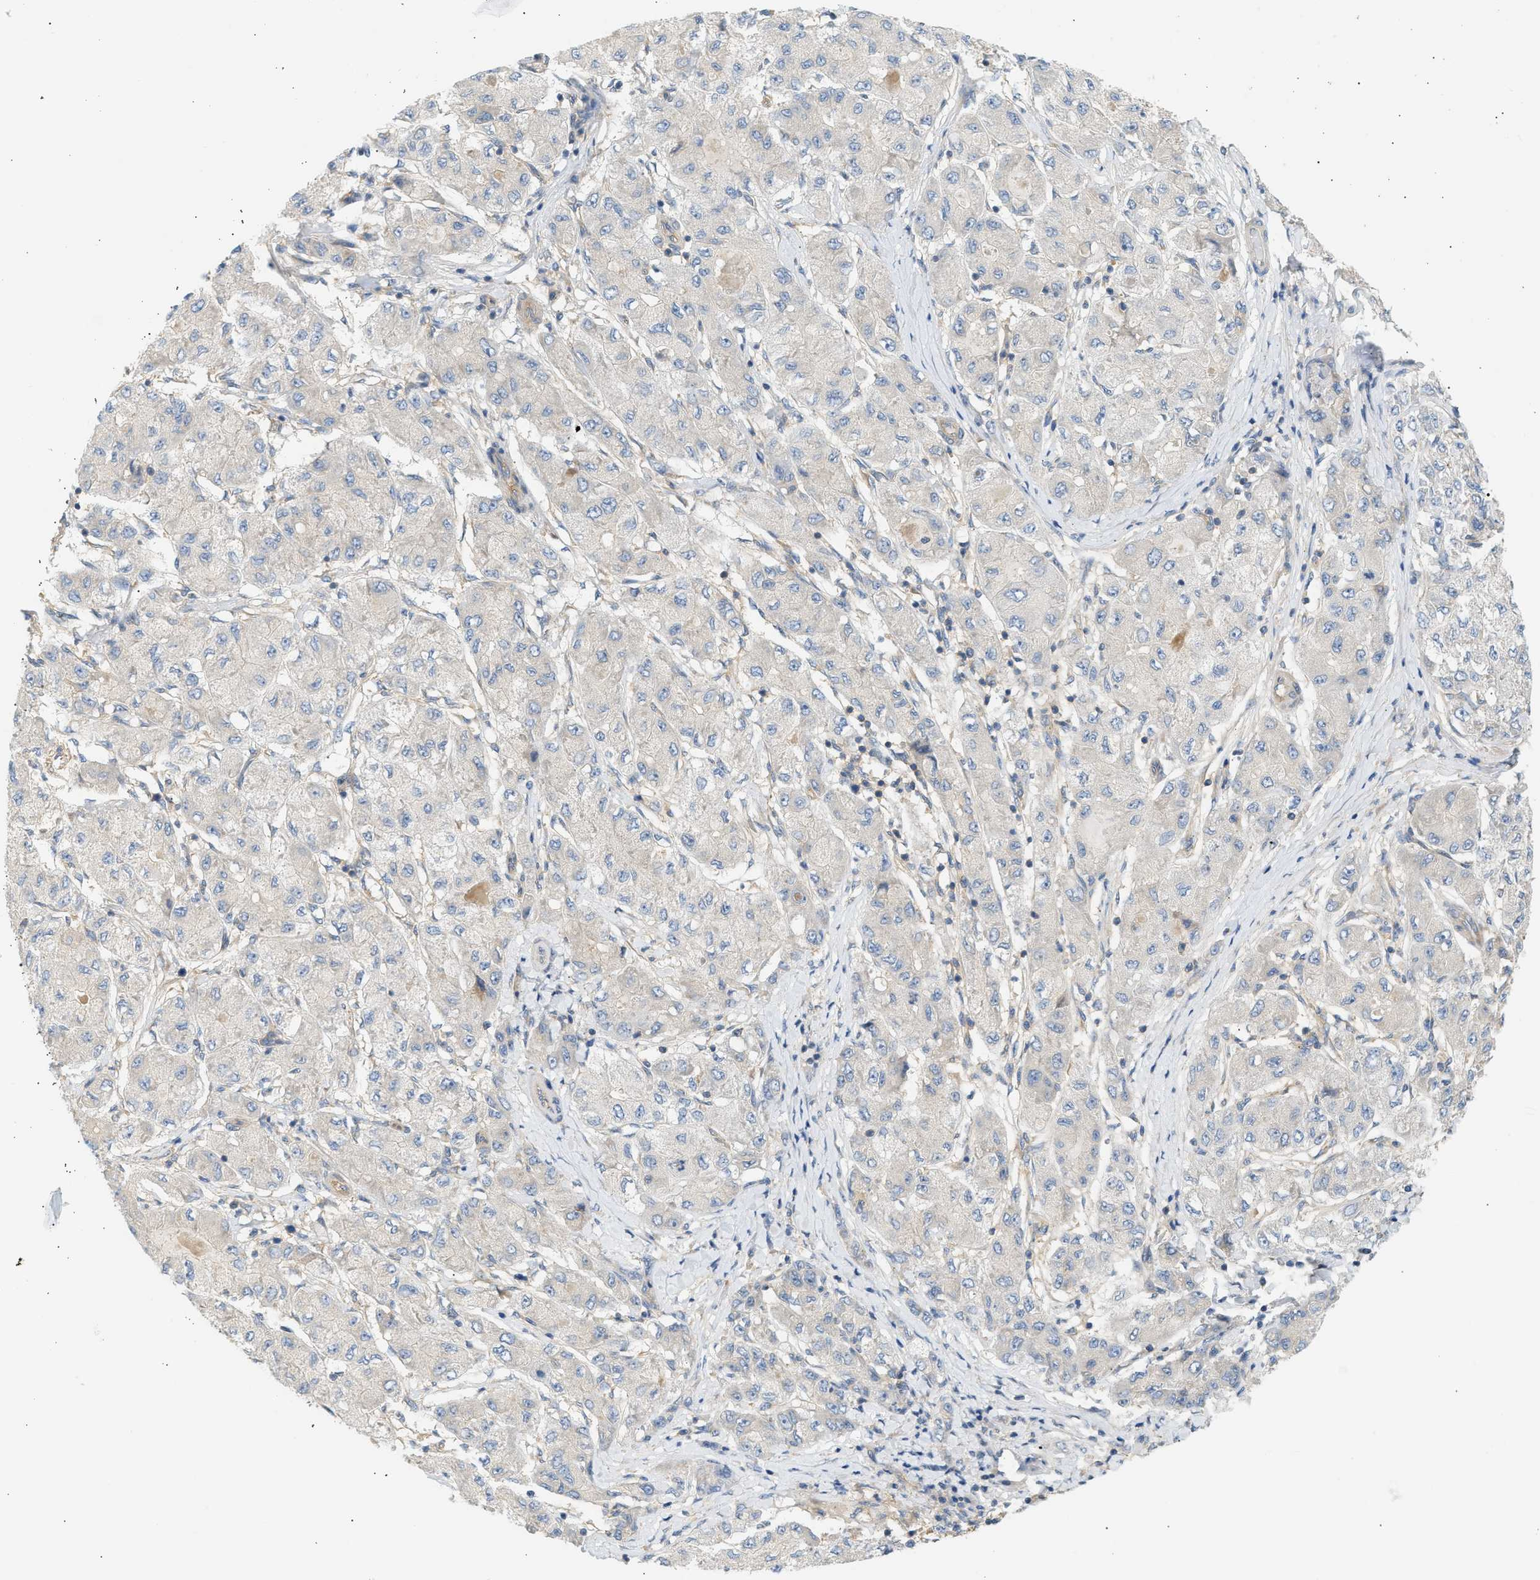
{"staining": {"intensity": "negative", "quantity": "none", "location": "none"}, "tissue": "liver cancer", "cell_type": "Tumor cells", "image_type": "cancer", "snomed": [{"axis": "morphology", "description": "Carcinoma, Hepatocellular, NOS"}, {"axis": "topography", "description": "Liver"}], "caption": "This is an IHC image of human hepatocellular carcinoma (liver). There is no expression in tumor cells.", "gene": "PAFAH1B1", "patient": {"sex": "male", "age": 80}}